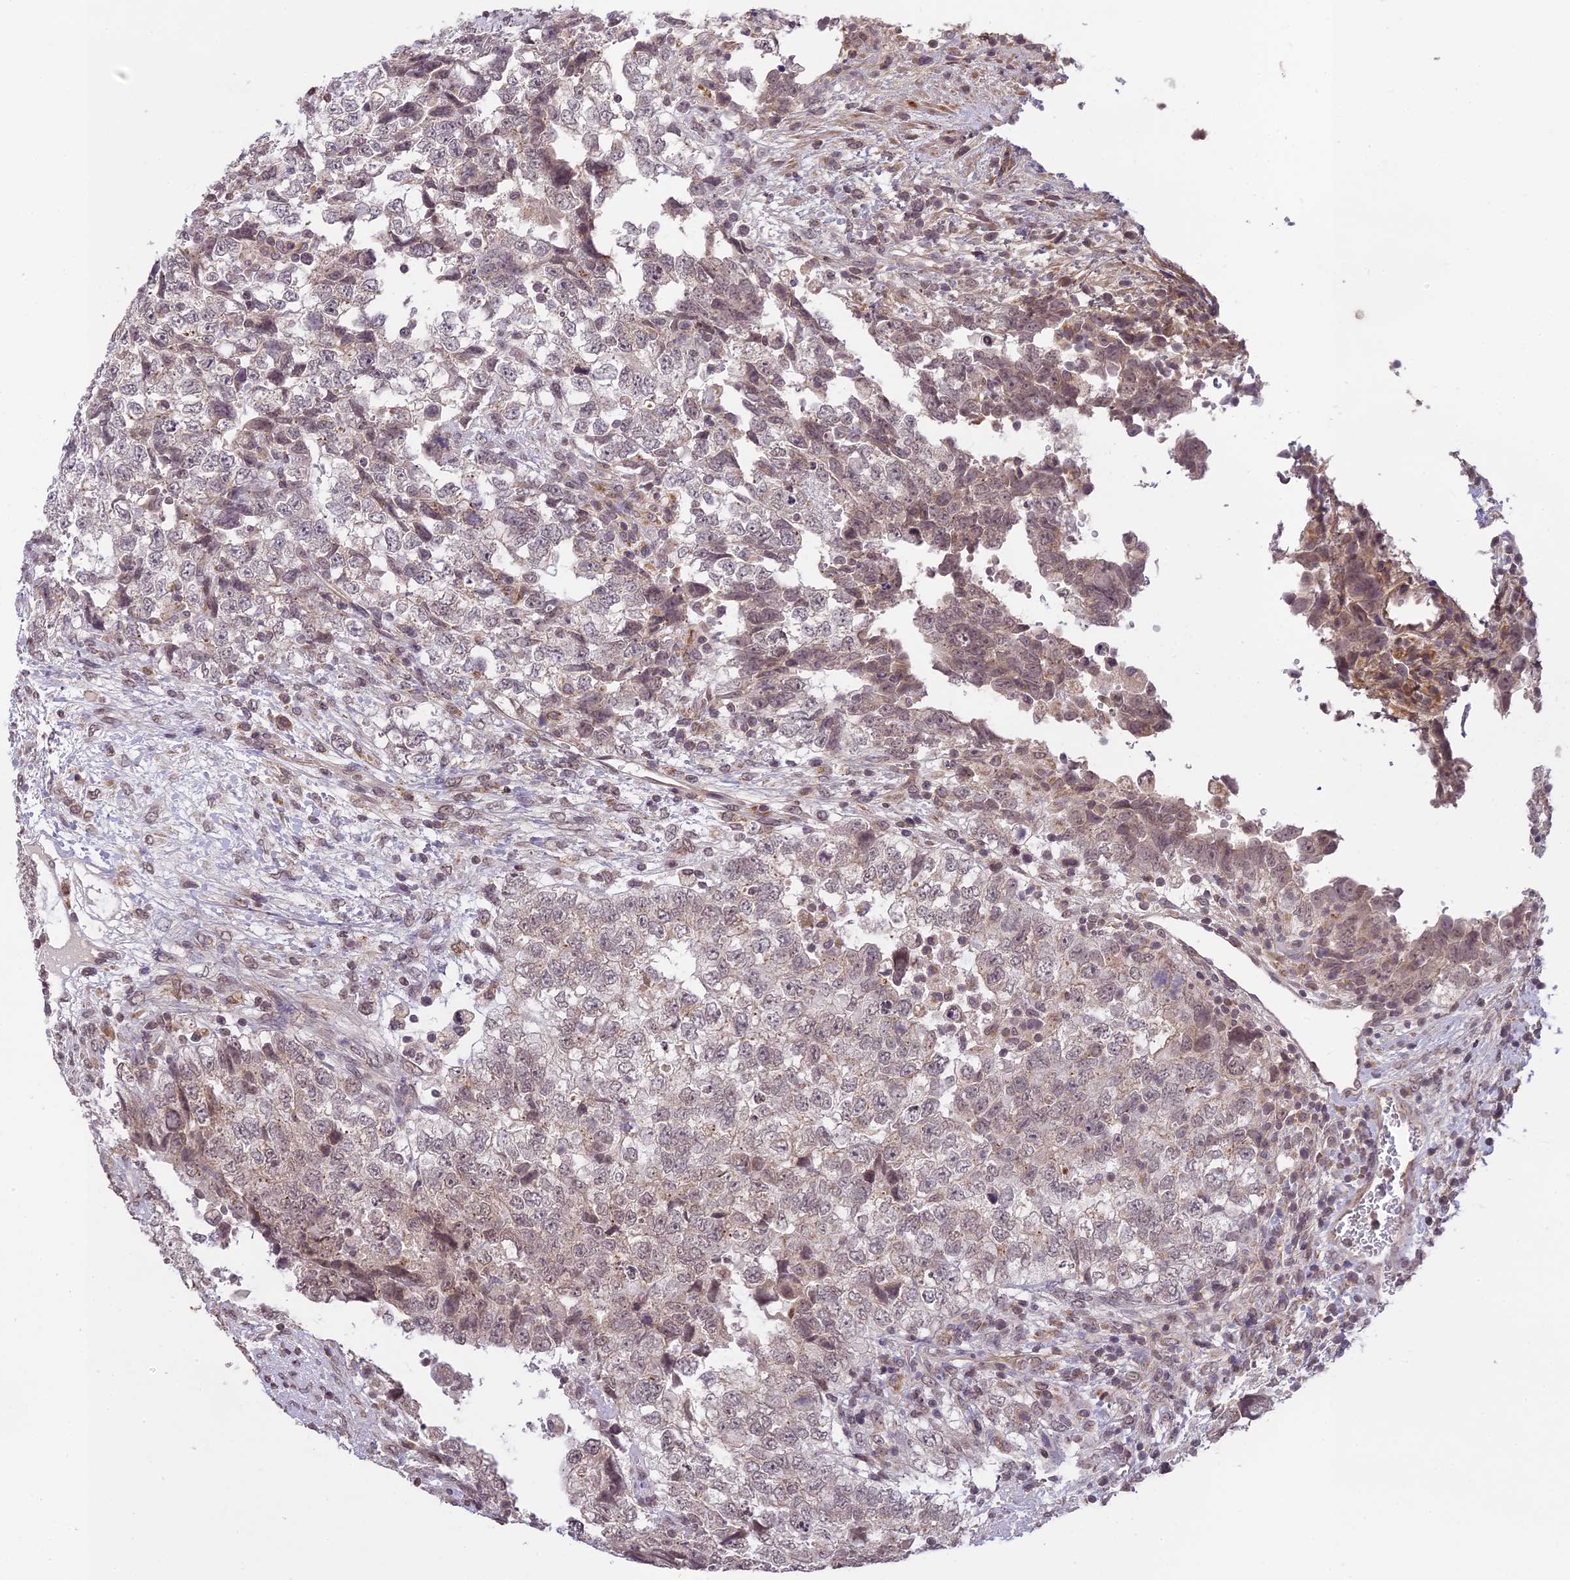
{"staining": {"intensity": "negative", "quantity": "none", "location": "none"}, "tissue": "testis cancer", "cell_type": "Tumor cells", "image_type": "cancer", "snomed": [{"axis": "morphology", "description": "Carcinoma, Embryonal, NOS"}, {"axis": "topography", "description": "Testis"}], "caption": "This photomicrograph is of testis embryonal carcinoma stained with IHC to label a protein in brown with the nuclei are counter-stained blue. There is no positivity in tumor cells.", "gene": "ERG28", "patient": {"sex": "male", "age": 37}}